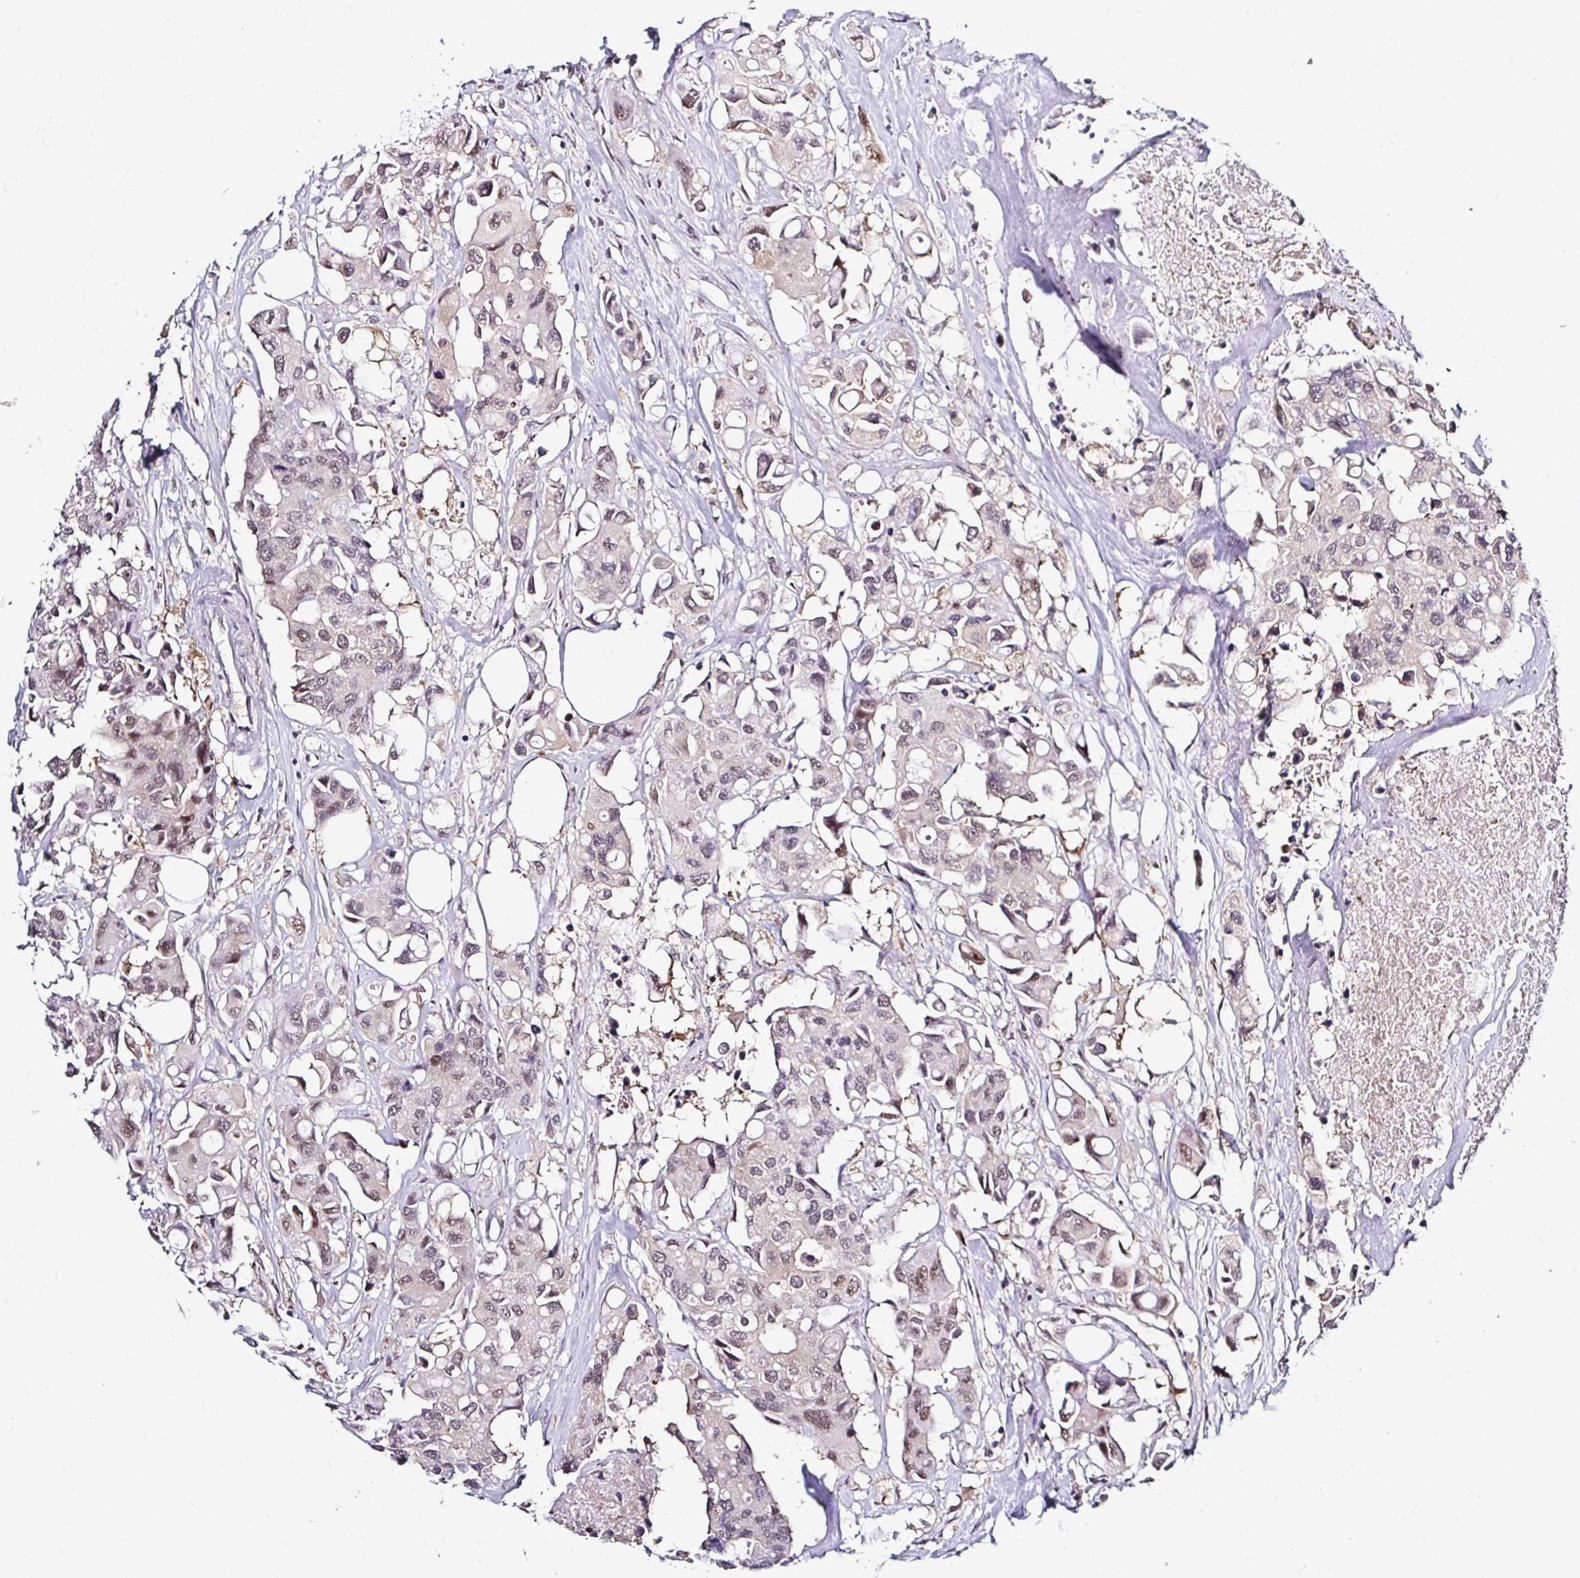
{"staining": {"intensity": "weak", "quantity": ">75%", "location": "nuclear"}, "tissue": "colorectal cancer", "cell_type": "Tumor cells", "image_type": "cancer", "snomed": [{"axis": "morphology", "description": "Adenocarcinoma, NOS"}, {"axis": "topography", "description": "Colon"}], "caption": "DAB immunohistochemical staining of human colorectal cancer shows weak nuclear protein staining in approximately >75% of tumor cells.", "gene": "PSMD3", "patient": {"sex": "male", "age": 77}}